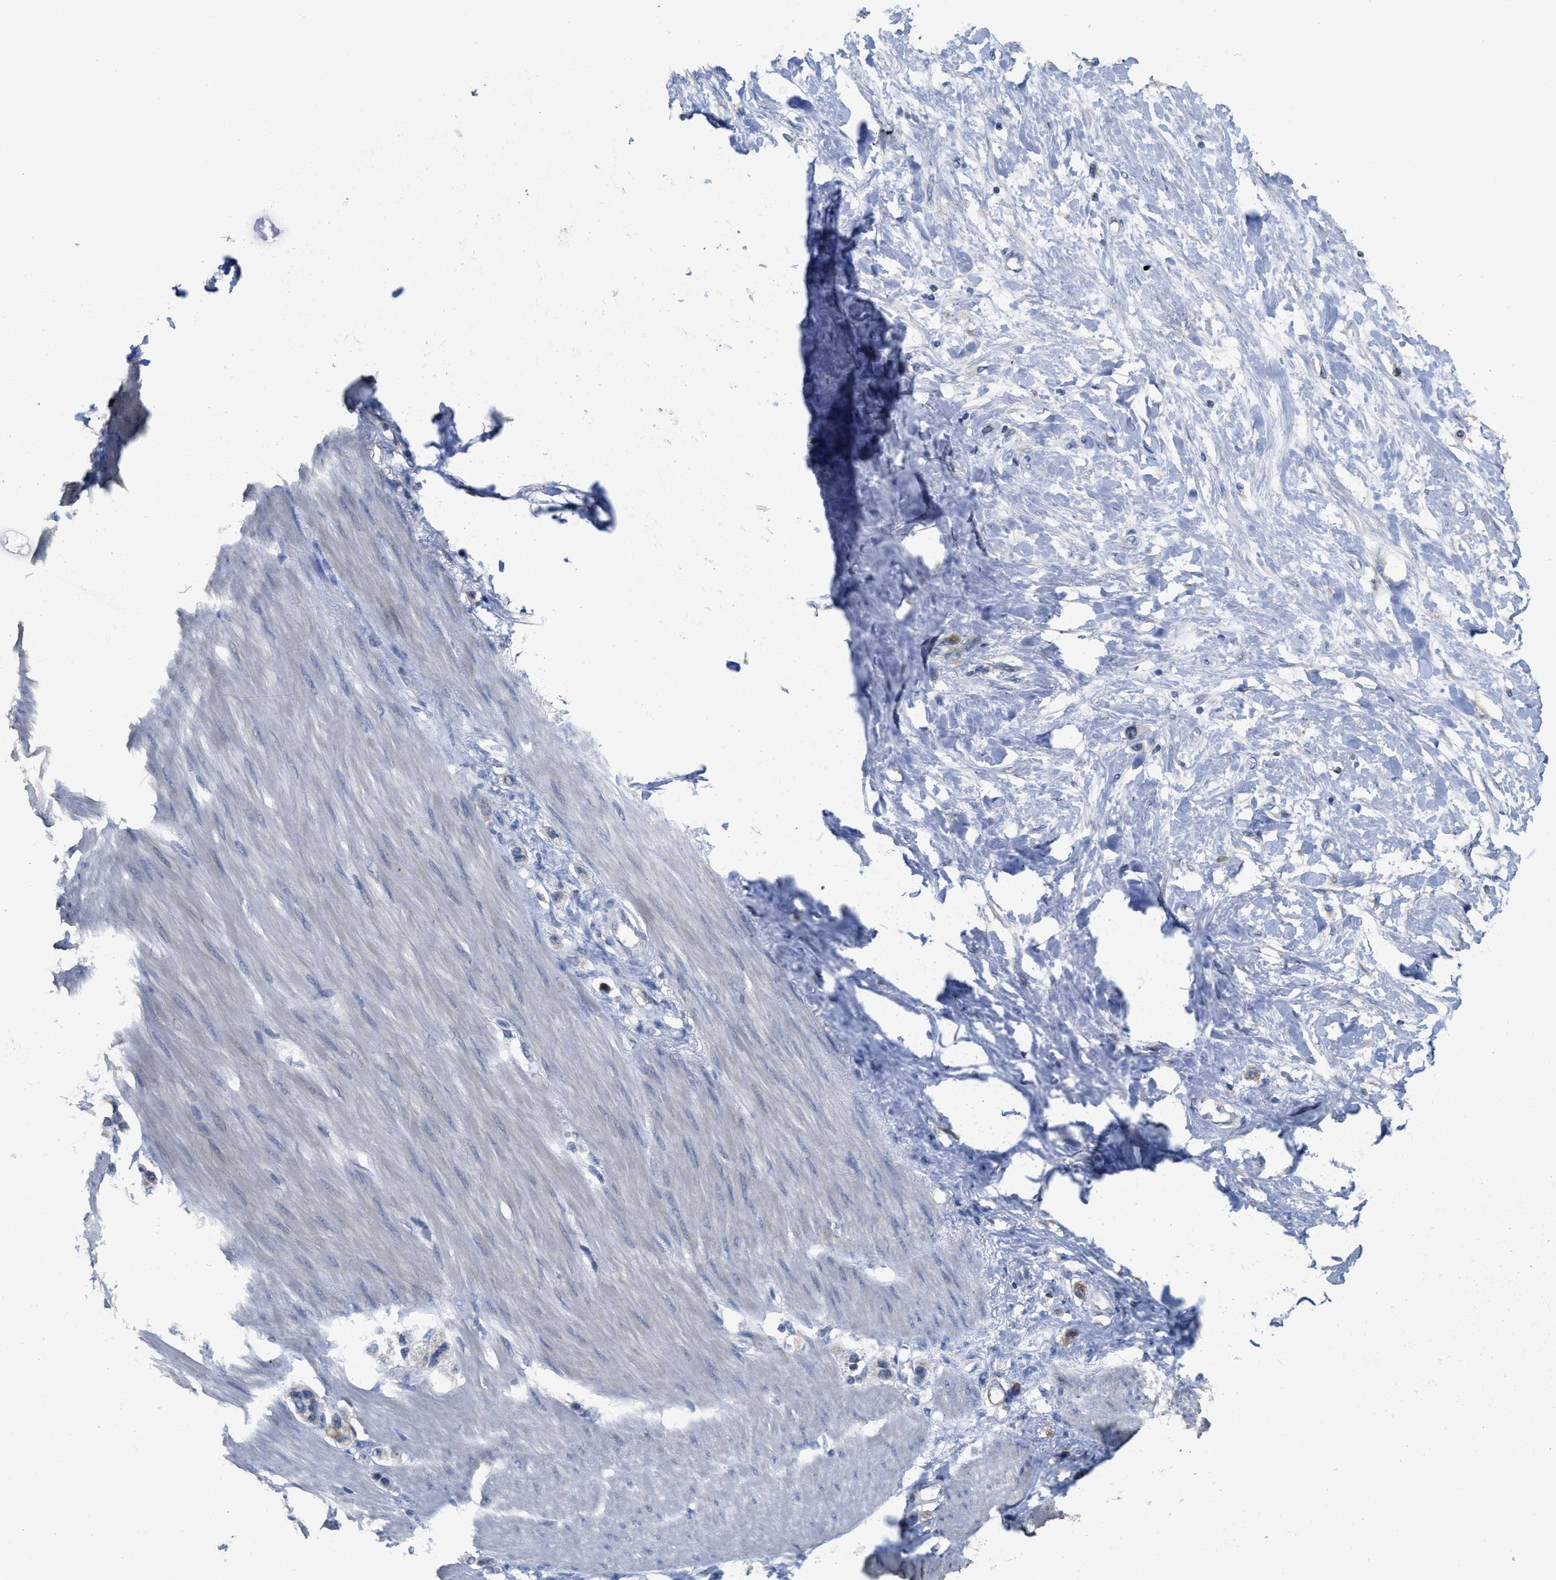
{"staining": {"intensity": "weak", "quantity": "25%-75%", "location": "cytoplasmic/membranous"}, "tissue": "stomach cancer", "cell_type": "Tumor cells", "image_type": "cancer", "snomed": [{"axis": "morphology", "description": "Adenocarcinoma, NOS"}, {"axis": "topography", "description": "Stomach"}], "caption": "Human stomach cancer stained with a brown dye displays weak cytoplasmic/membranous positive staining in approximately 25%-75% of tumor cells.", "gene": "SFXN2", "patient": {"sex": "female", "age": 65}}